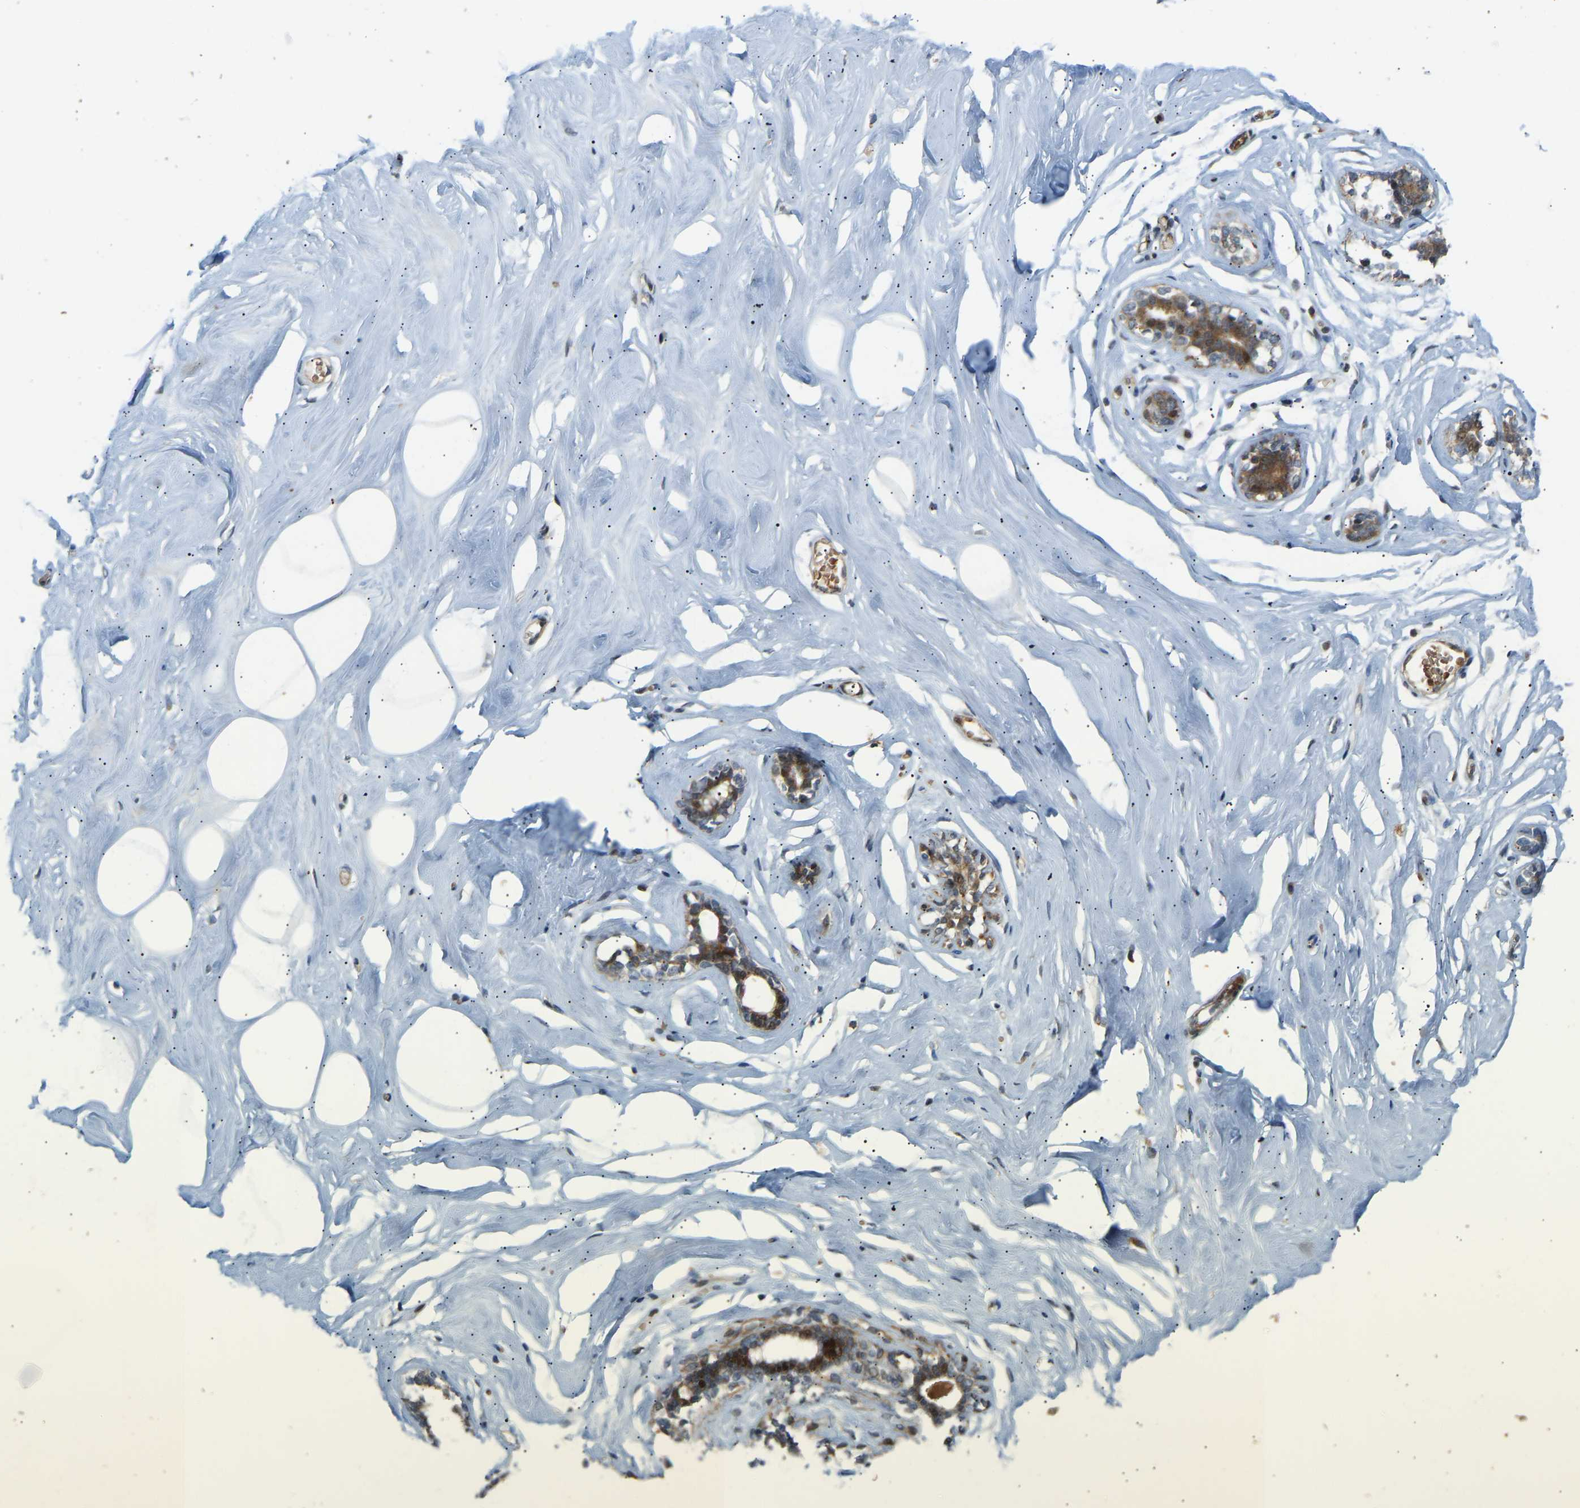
{"staining": {"intensity": "negative", "quantity": "none", "location": "none"}, "tissue": "adipose tissue", "cell_type": "Adipocytes", "image_type": "normal", "snomed": [{"axis": "morphology", "description": "Normal tissue, NOS"}, {"axis": "morphology", "description": "Fibrosis, NOS"}, {"axis": "topography", "description": "Breast"}, {"axis": "topography", "description": "Adipose tissue"}], "caption": "A high-resolution image shows immunohistochemistry staining of normal adipose tissue, which demonstrates no significant positivity in adipocytes.", "gene": "POGLUT2", "patient": {"sex": "female", "age": 39}}